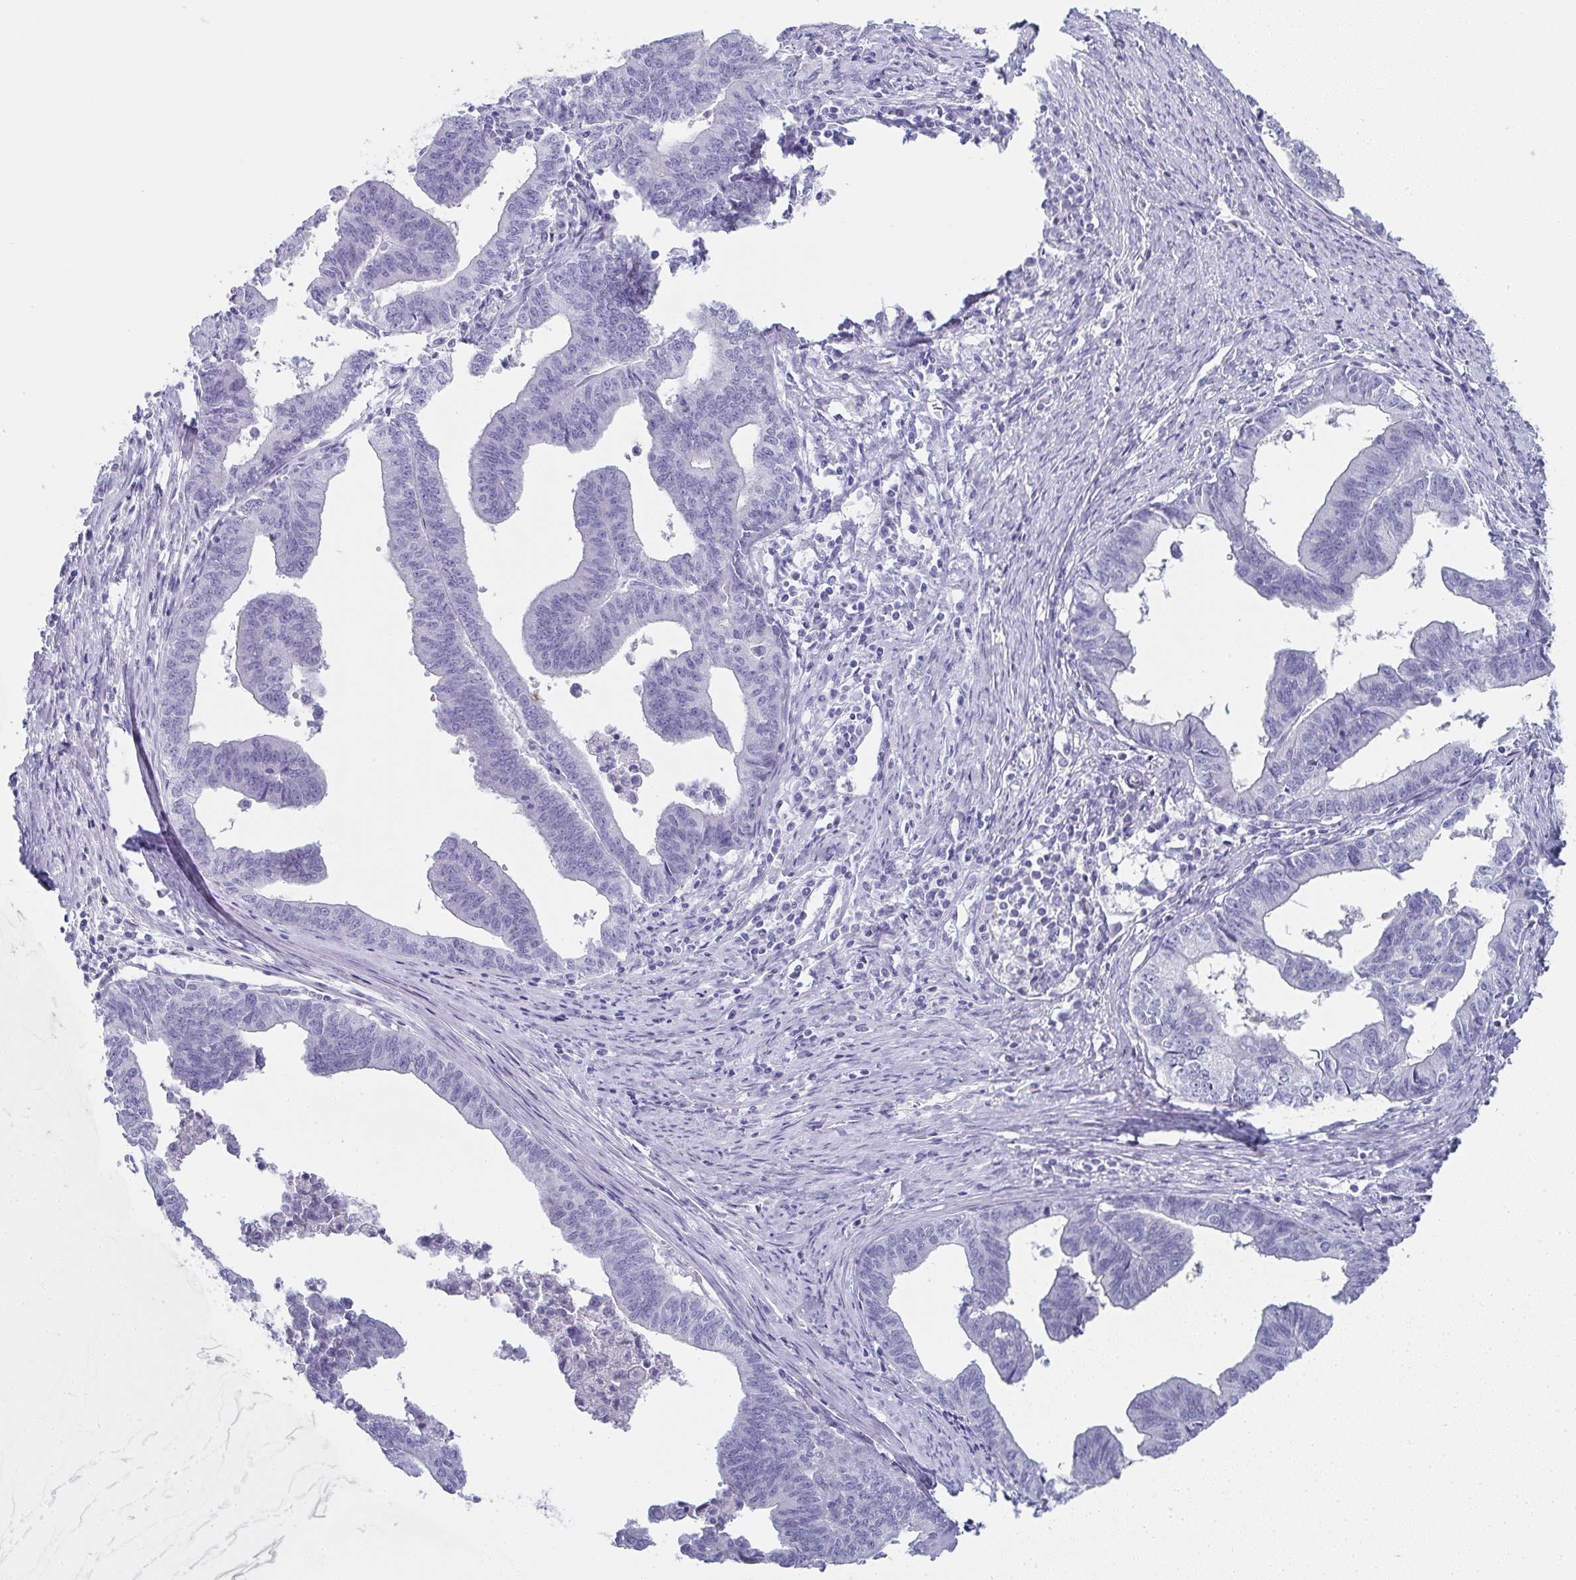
{"staining": {"intensity": "negative", "quantity": "none", "location": "none"}, "tissue": "endometrial cancer", "cell_type": "Tumor cells", "image_type": "cancer", "snomed": [{"axis": "morphology", "description": "Adenocarcinoma, NOS"}, {"axis": "topography", "description": "Endometrium"}], "caption": "This is an immunohistochemistry (IHC) image of adenocarcinoma (endometrial). There is no expression in tumor cells.", "gene": "SYCP1", "patient": {"sex": "female", "age": 65}}